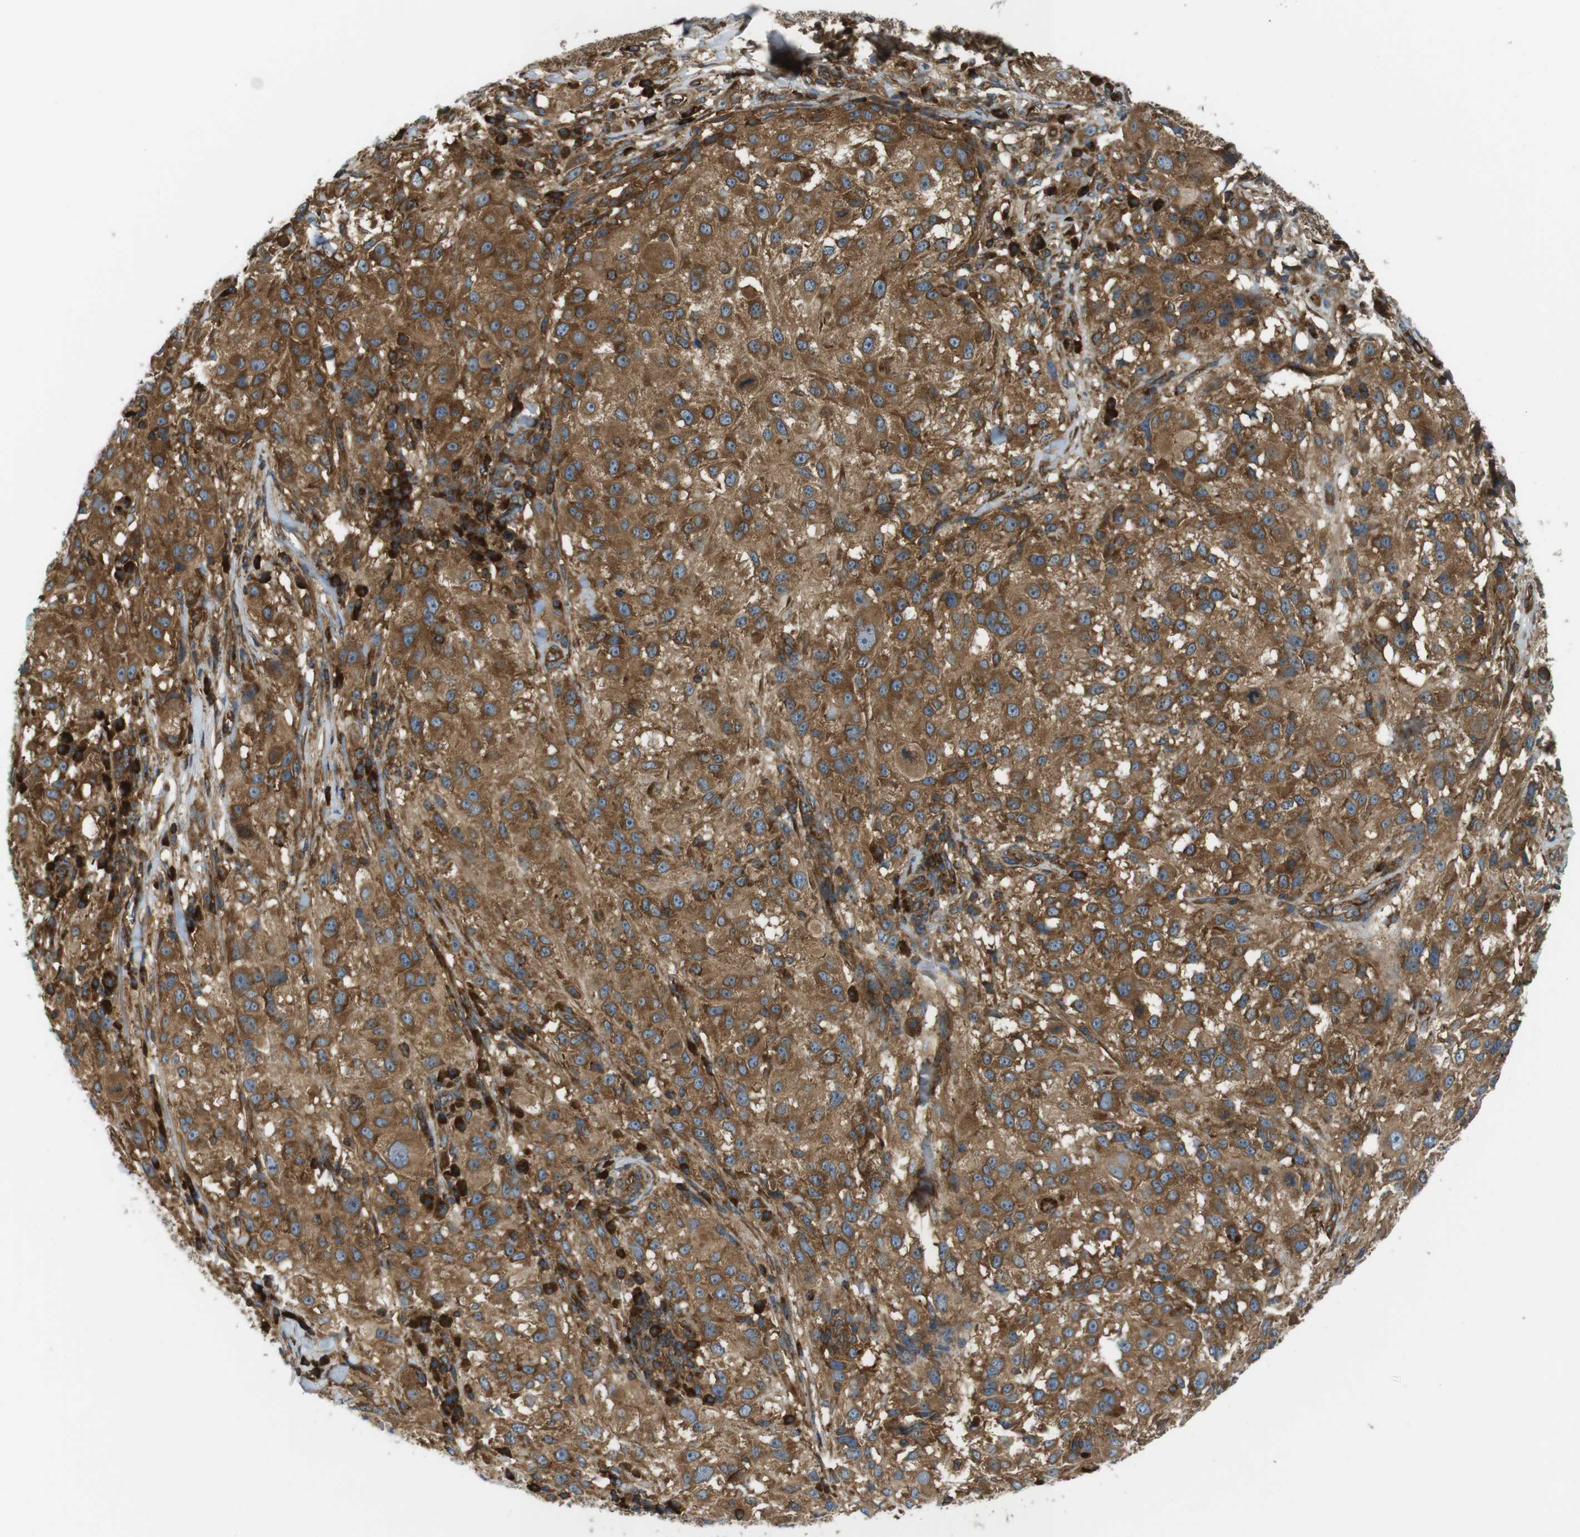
{"staining": {"intensity": "moderate", "quantity": ">75%", "location": "cytoplasmic/membranous"}, "tissue": "melanoma", "cell_type": "Tumor cells", "image_type": "cancer", "snomed": [{"axis": "morphology", "description": "Necrosis, NOS"}, {"axis": "morphology", "description": "Malignant melanoma, NOS"}, {"axis": "topography", "description": "Skin"}], "caption": "Human melanoma stained for a protein (brown) displays moderate cytoplasmic/membranous positive positivity in about >75% of tumor cells.", "gene": "TSC1", "patient": {"sex": "female", "age": 87}}